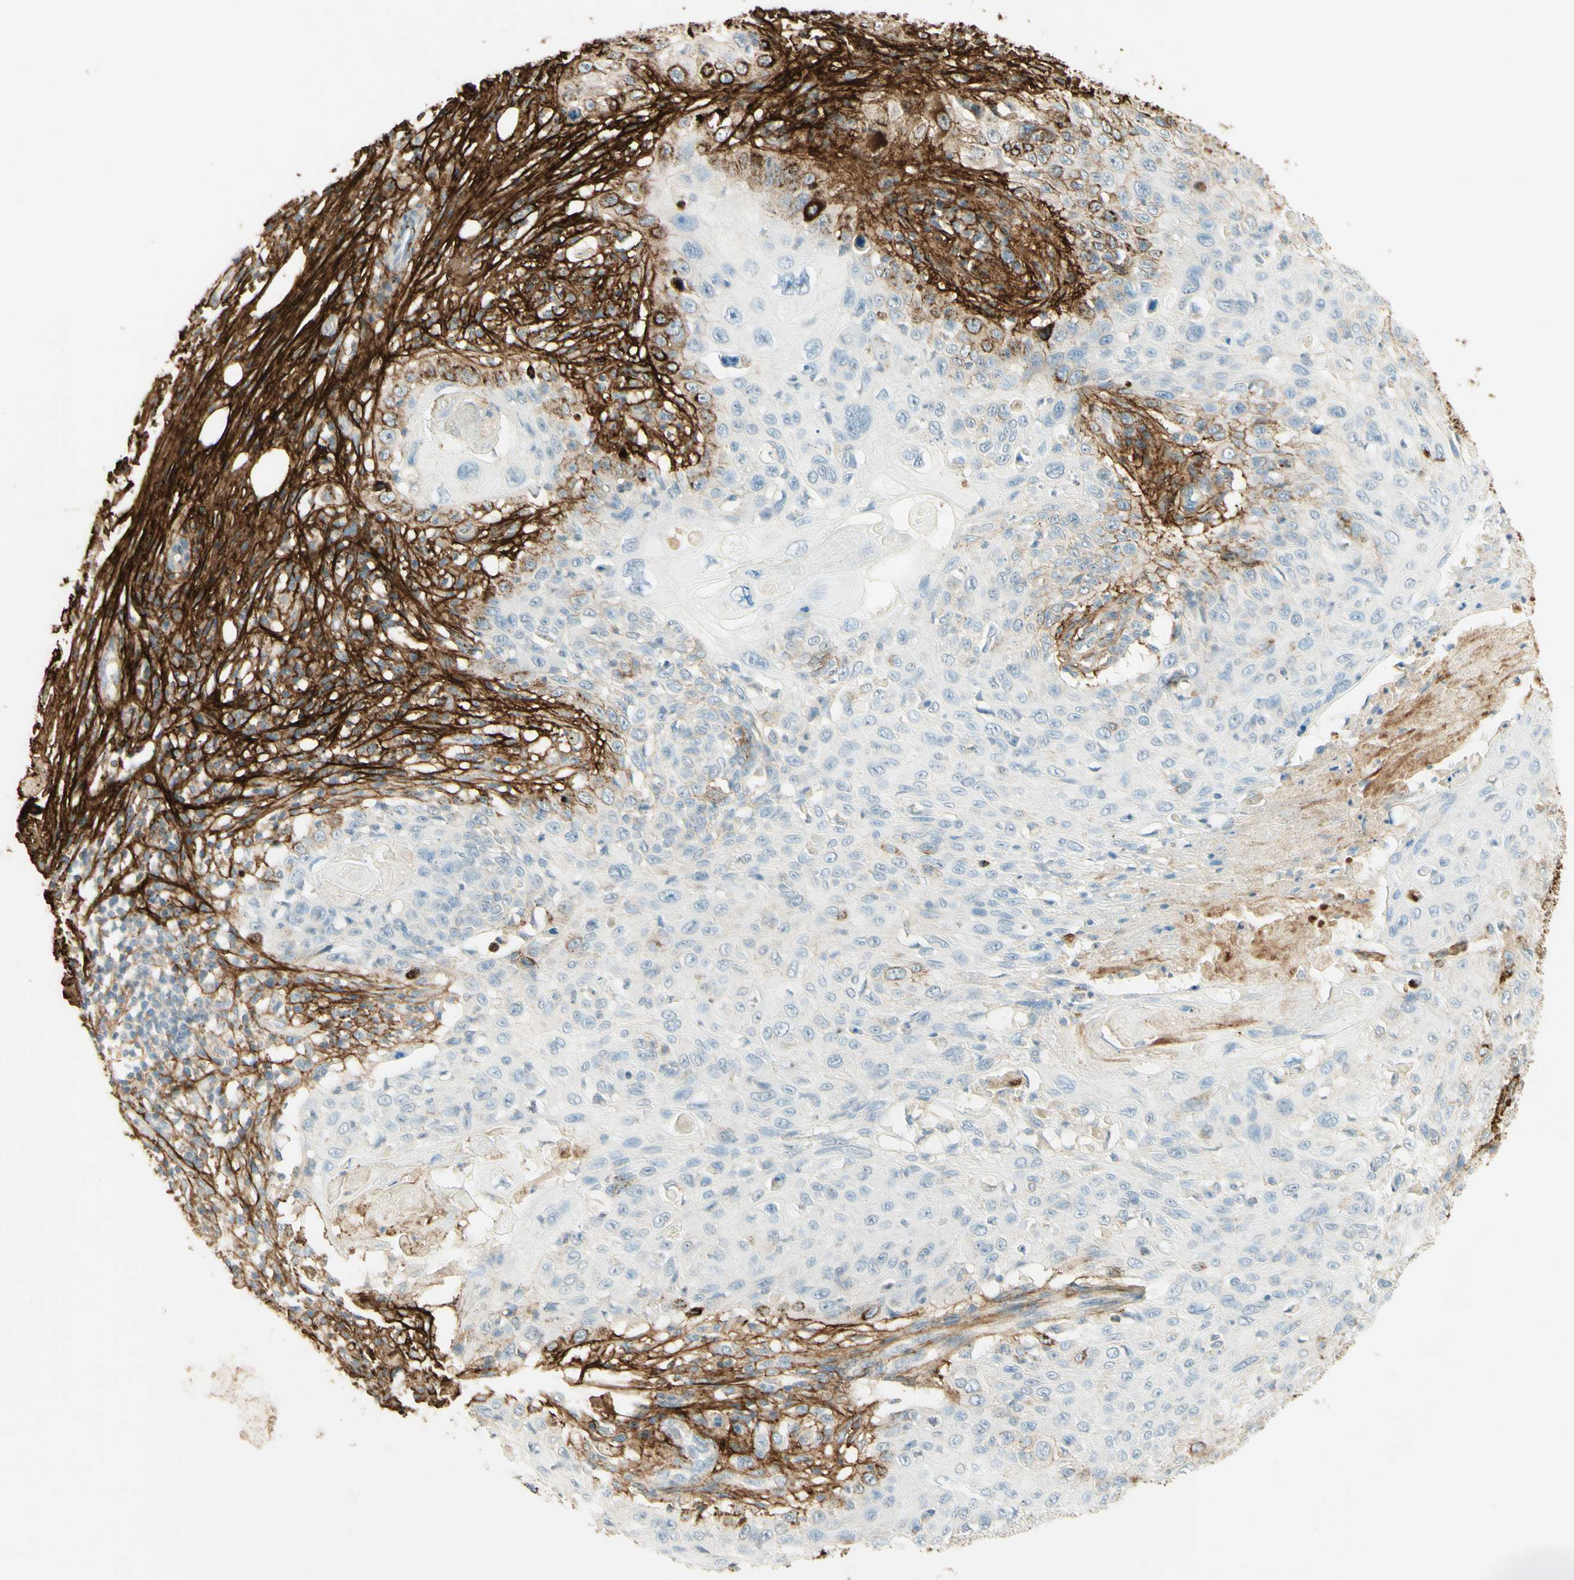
{"staining": {"intensity": "negative", "quantity": "none", "location": "none"}, "tissue": "skin cancer", "cell_type": "Tumor cells", "image_type": "cancer", "snomed": [{"axis": "morphology", "description": "Squamous cell carcinoma, NOS"}, {"axis": "topography", "description": "Skin"}], "caption": "Immunohistochemistry (IHC) photomicrograph of neoplastic tissue: human skin squamous cell carcinoma stained with DAB reveals no significant protein staining in tumor cells.", "gene": "TNN", "patient": {"sex": "male", "age": 86}}